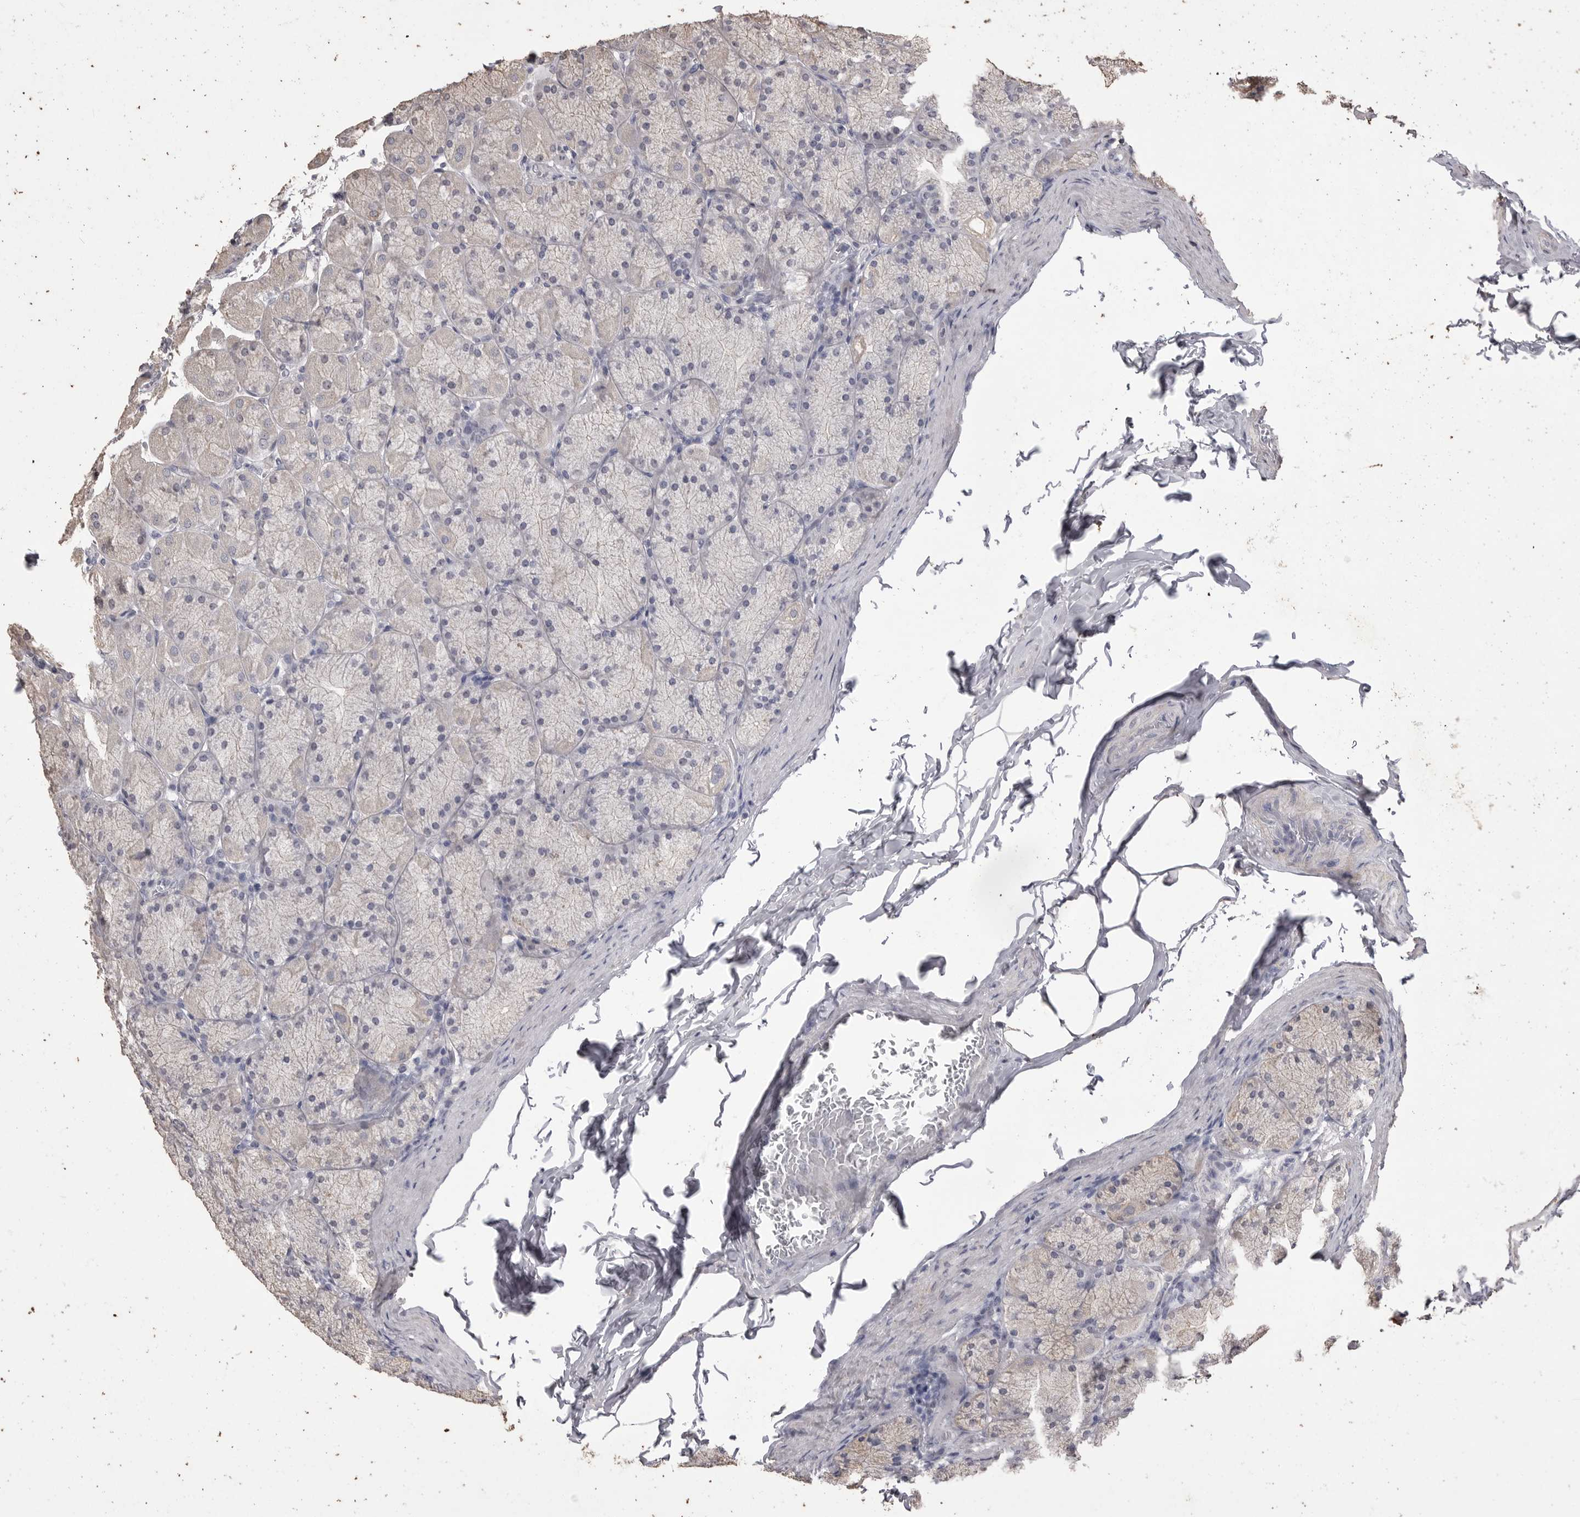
{"staining": {"intensity": "negative", "quantity": "none", "location": "none"}, "tissue": "stomach", "cell_type": "Glandular cells", "image_type": "normal", "snomed": [{"axis": "morphology", "description": "Normal tissue, NOS"}, {"axis": "topography", "description": "Stomach, upper"}], "caption": "Immunohistochemical staining of normal human stomach exhibits no significant expression in glandular cells.", "gene": "MMP7", "patient": {"sex": "female", "age": 56}}